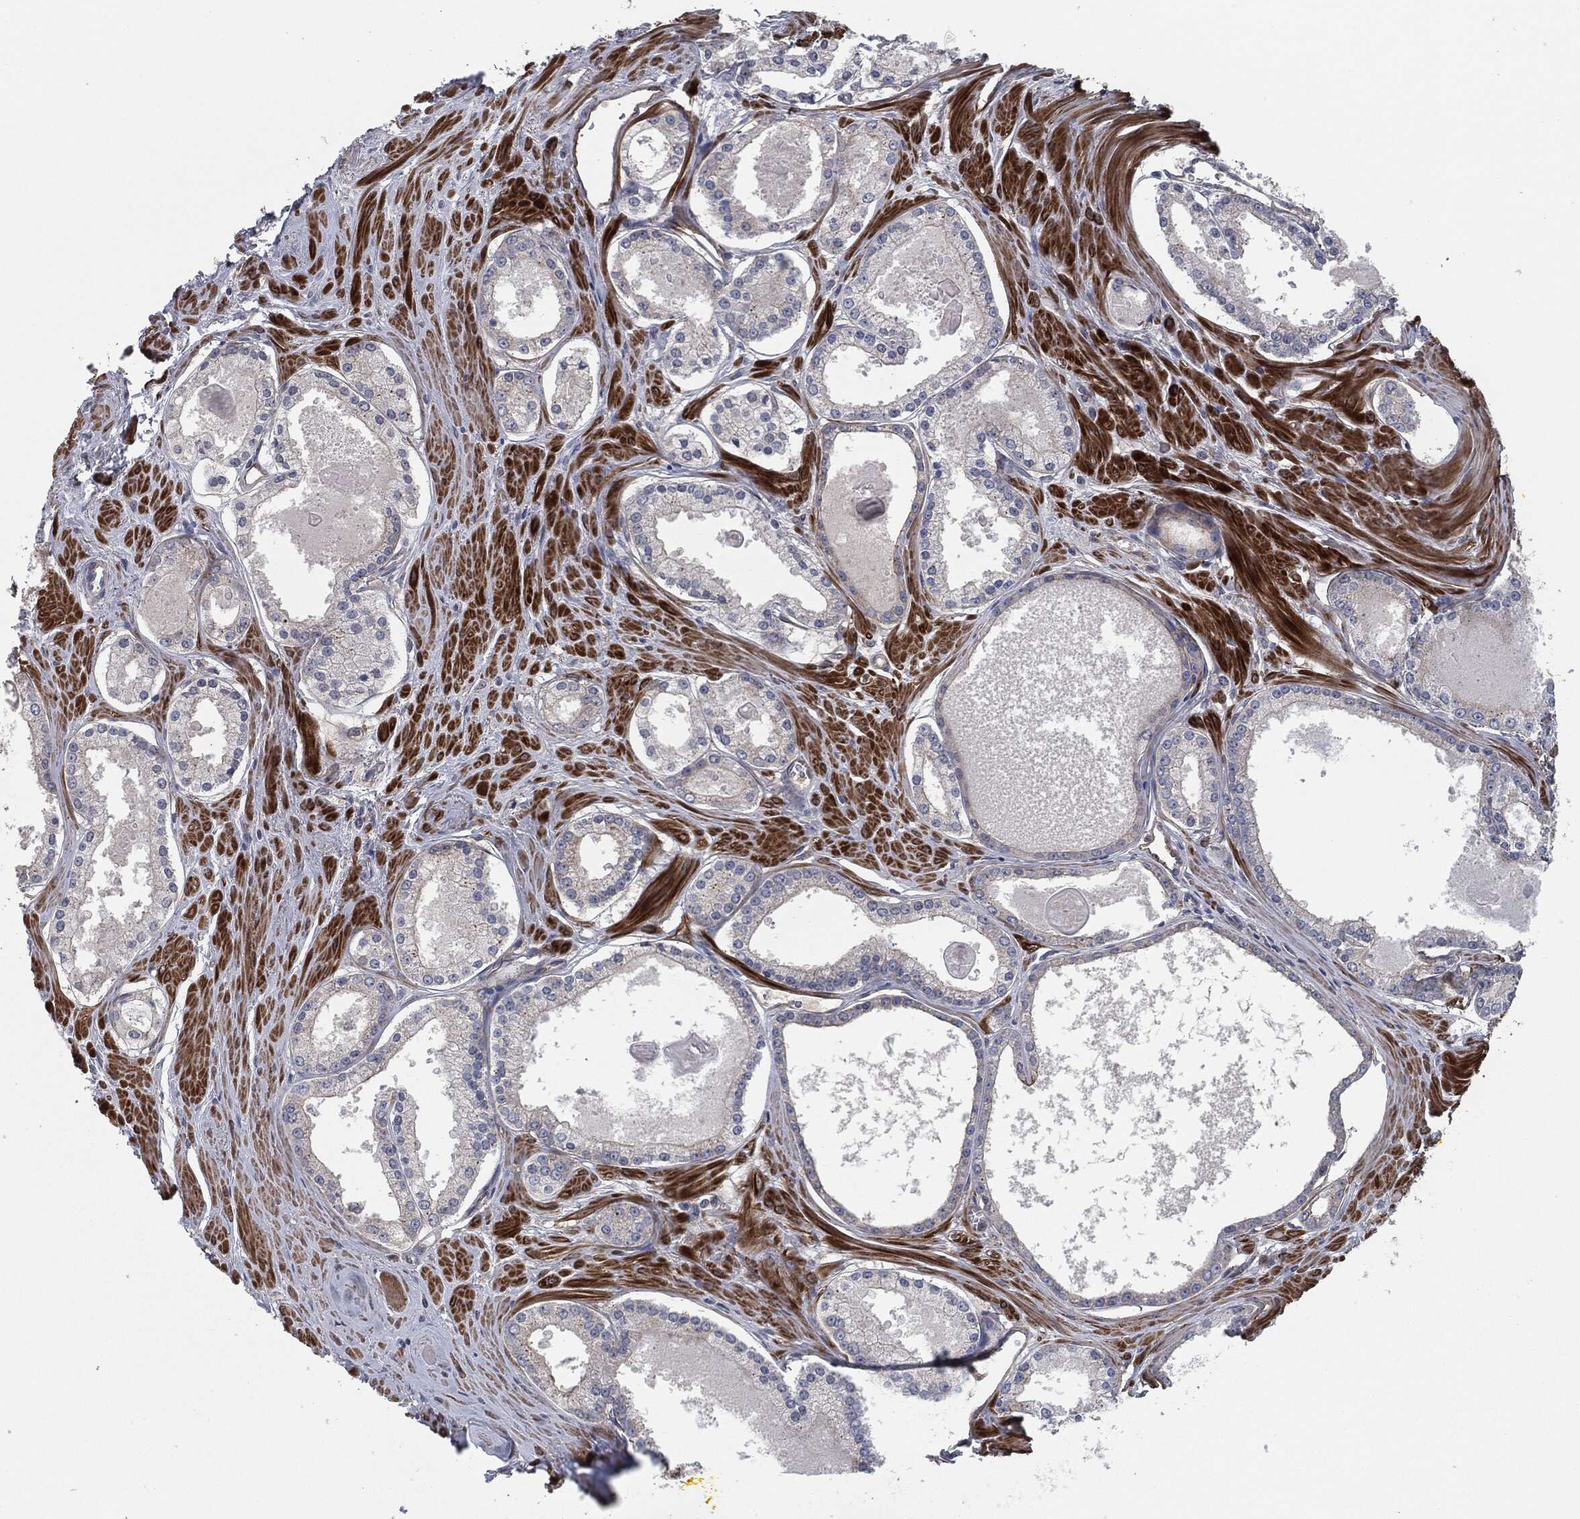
{"staining": {"intensity": "strong", "quantity": "<25%", "location": "cytoplasmic/membranous"}, "tissue": "prostate cancer", "cell_type": "Tumor cells", "image_type": "cancer", "snomed": [{"axis": "morphology", "description": "Adenocarcinoma, NOS"}, {"axis": "topography", "description": "Prostate"}], "caption": "DAB immunohistochemical staining of prostate cancer demonstrates strong cytoplasmic/membranous protein positivity in approximately <25% of tumor cells.", "gene": "SVIL", "patient": {"sex": "male", "age": 61}}